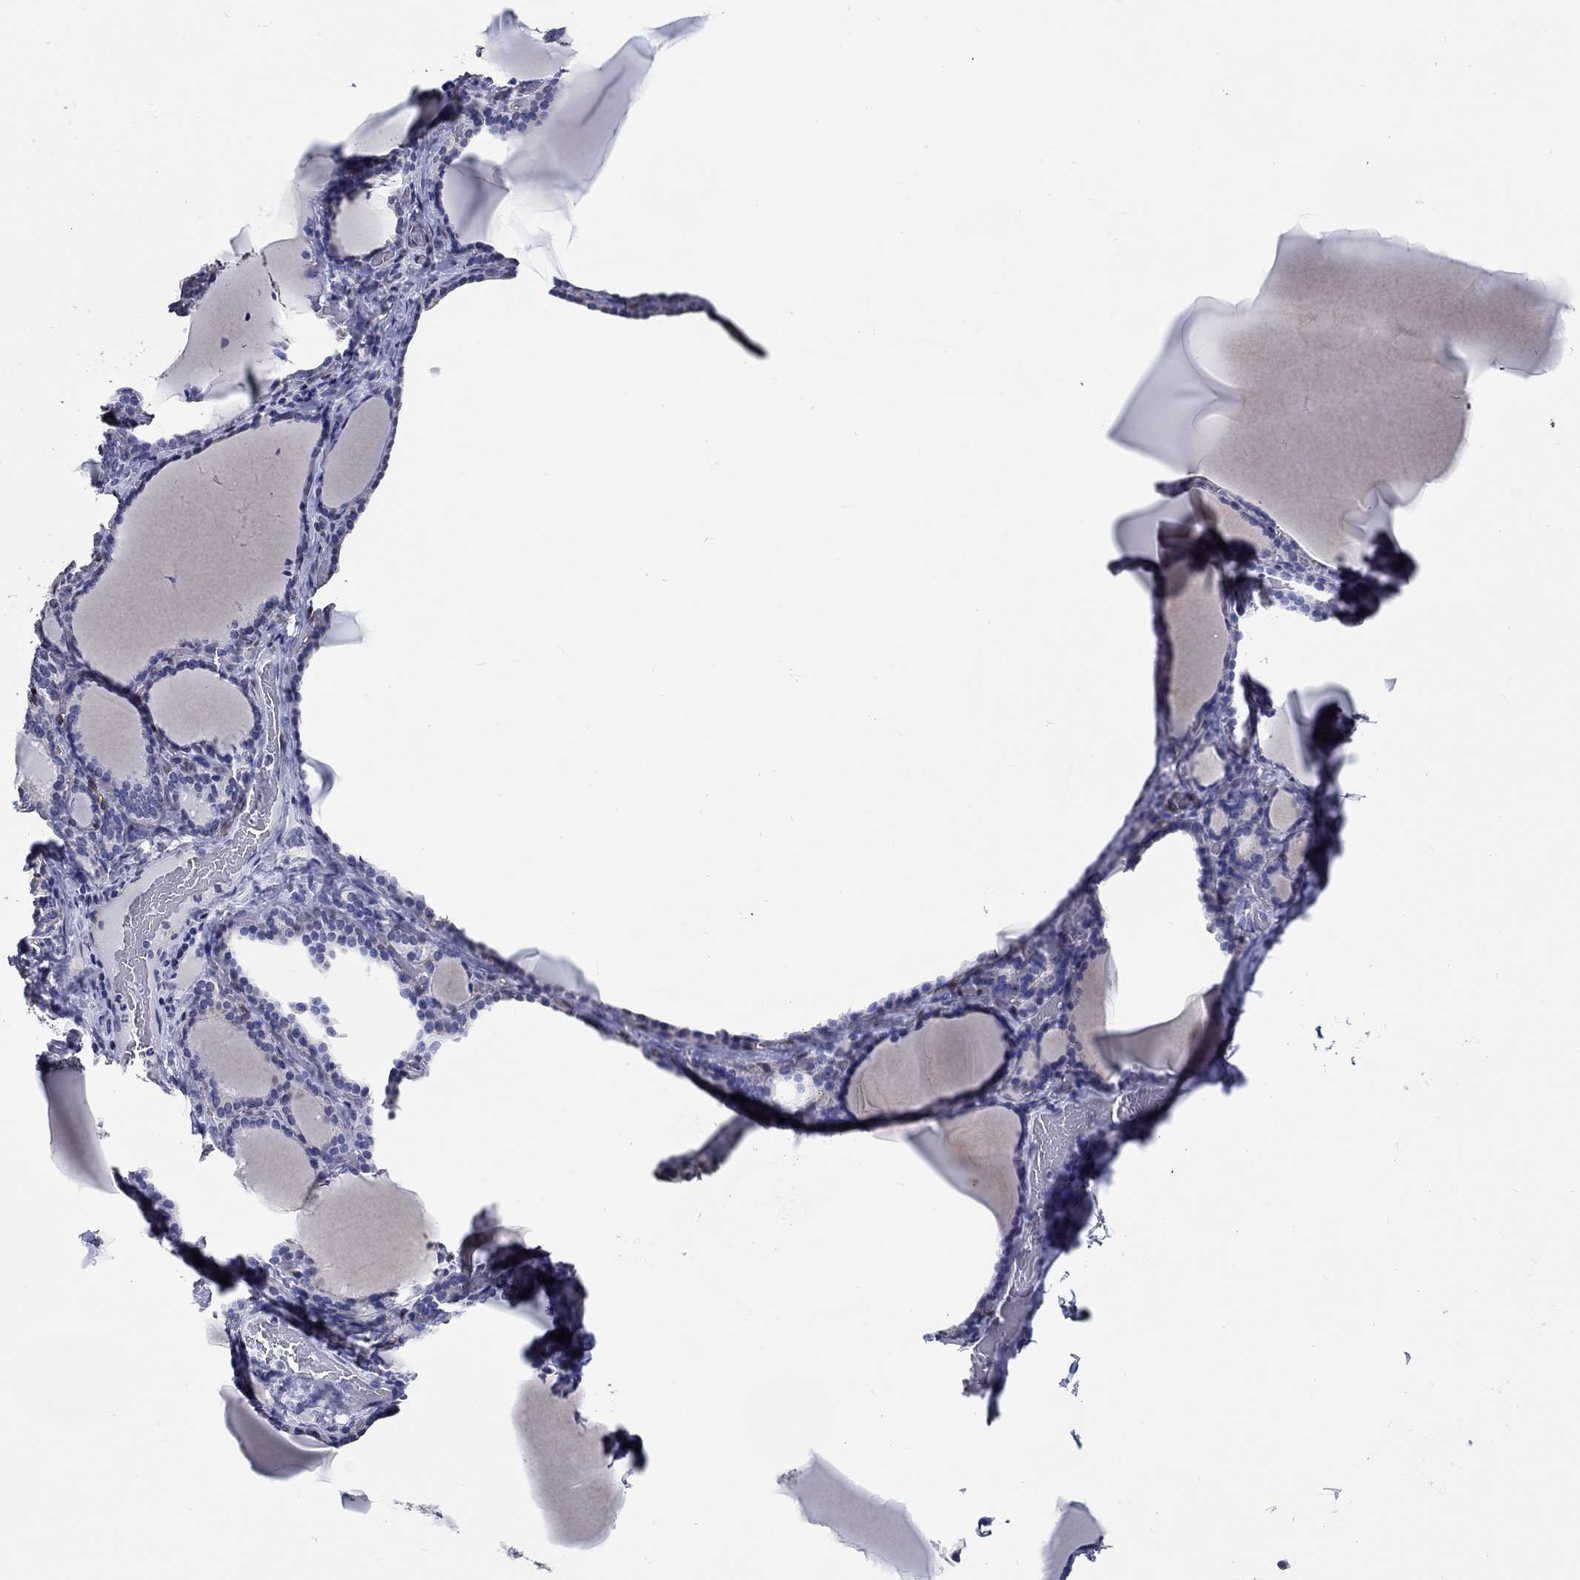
{"staining": {"intensity": "negative", "quantity": "none", "location": "none"}, "tissue": "thyroid gland", "cell_type": "Glandular cells", "image_type": "normal", "snomed": [{"axis": "morphology", "description": "Normal tissue, NOS"}, {"axis": "morphology", "description": "Hyperplasia, NOS"}, {"axis": "topography", "description": "Thyroid gland"}], "caption": "Immunohistochemistry (IHC) histopathology image of benign thyroid gland: thyroid gland stained with DAB (3,3'-diaminobenzidine) shows no significant protein staining in glandular cells.", "gene": "PDE1B", "patient": {"sex": "female", "age": 27}}